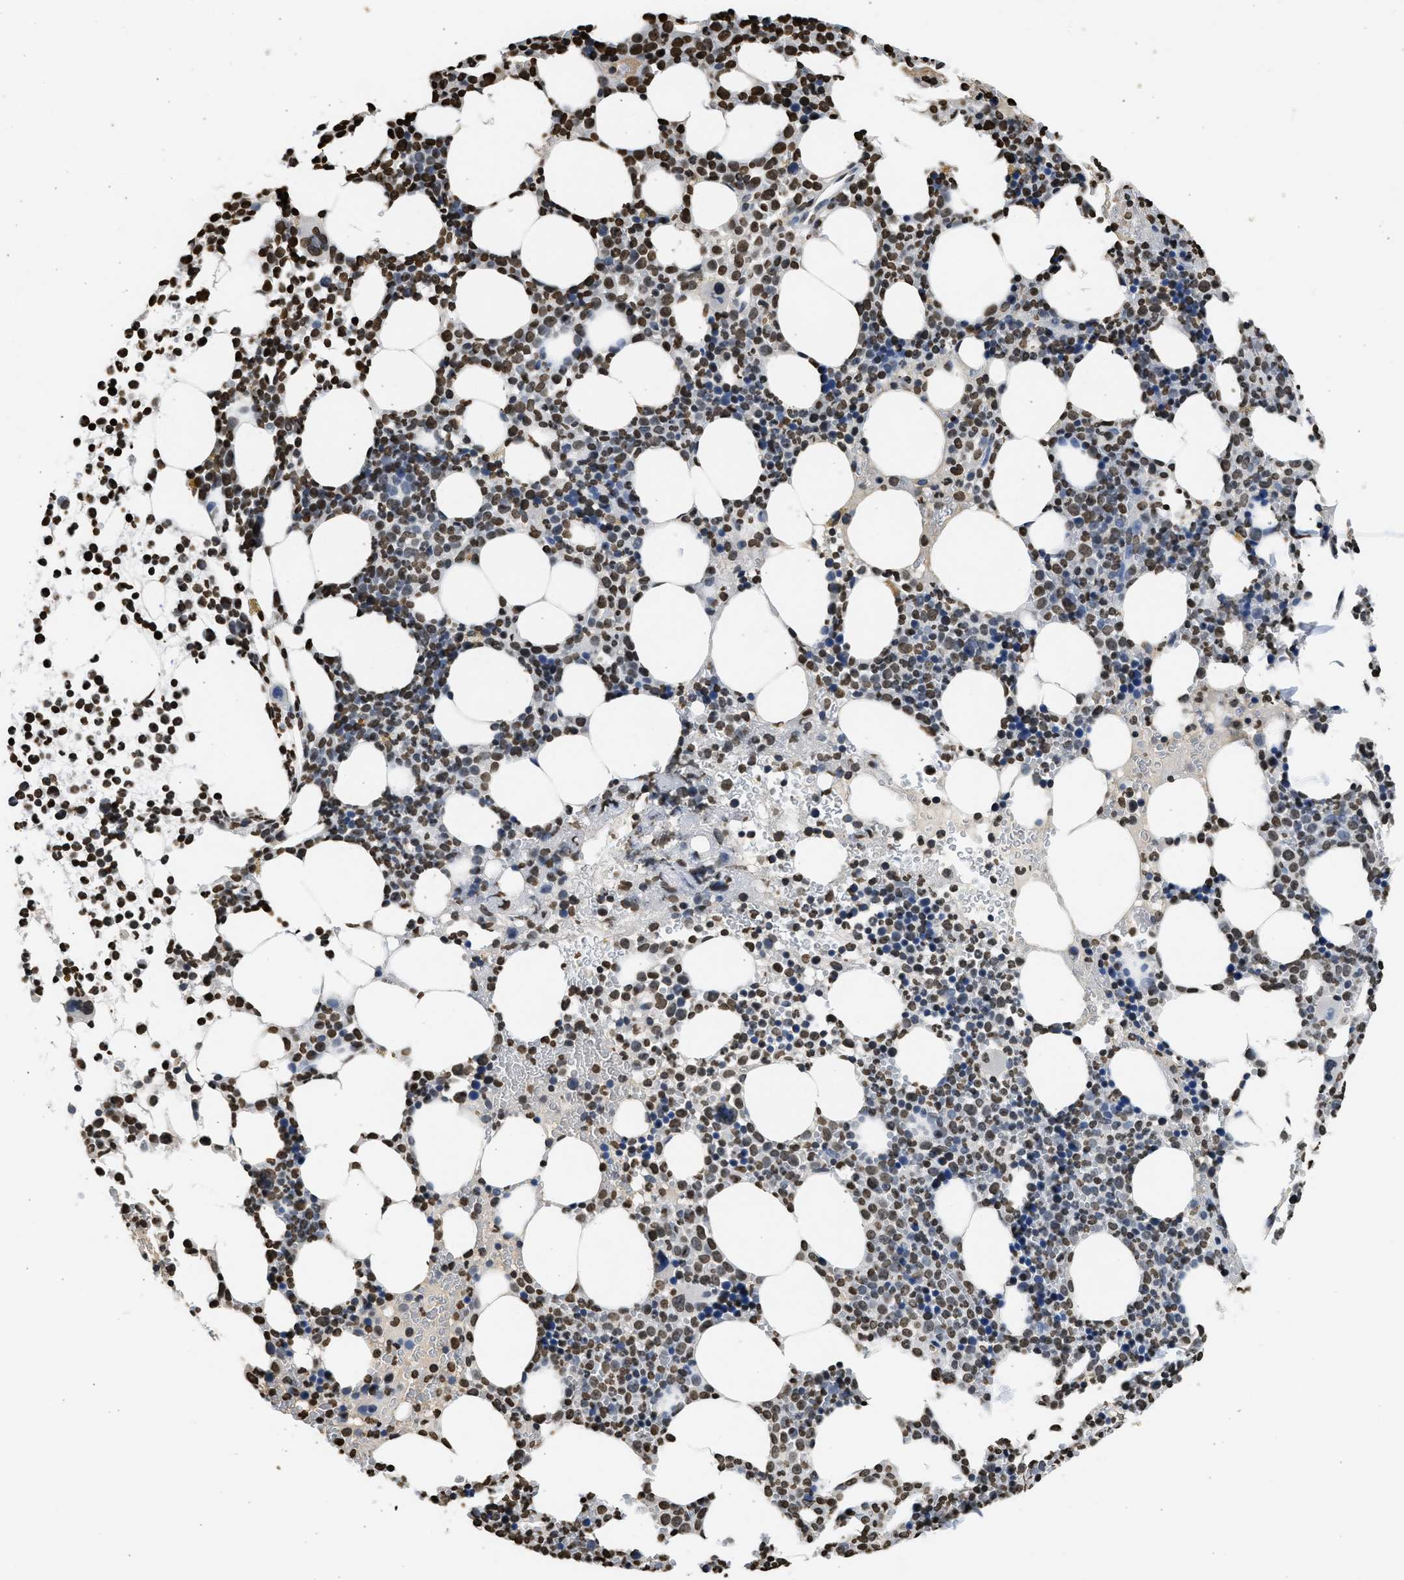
{"staining": {"intensity": "strong", "quantity": "25%-75%", "location": "nuclear"}, "tissue": "bone marrow", "cell_type": "Hematopoietic cells", "image_type": "normal", "snomed": [{"axis": "morphology", "description": "Normal tissue, NOS"}, {"axis": "morphology", "description": "Inflammation, NOS"}, {"axis": "topography", "description": "Bone marrow"}], "caption": "Immunohistochemistry of unremarkable bone marrow displays high levels of strong nuclear expression in about 25%-75% of hematopoietic cells. (DAB = brown stain, brightfield microscopy at high magnification).", "gene": "RRAGC", "patient": {"sex": "female", "age": 67}}